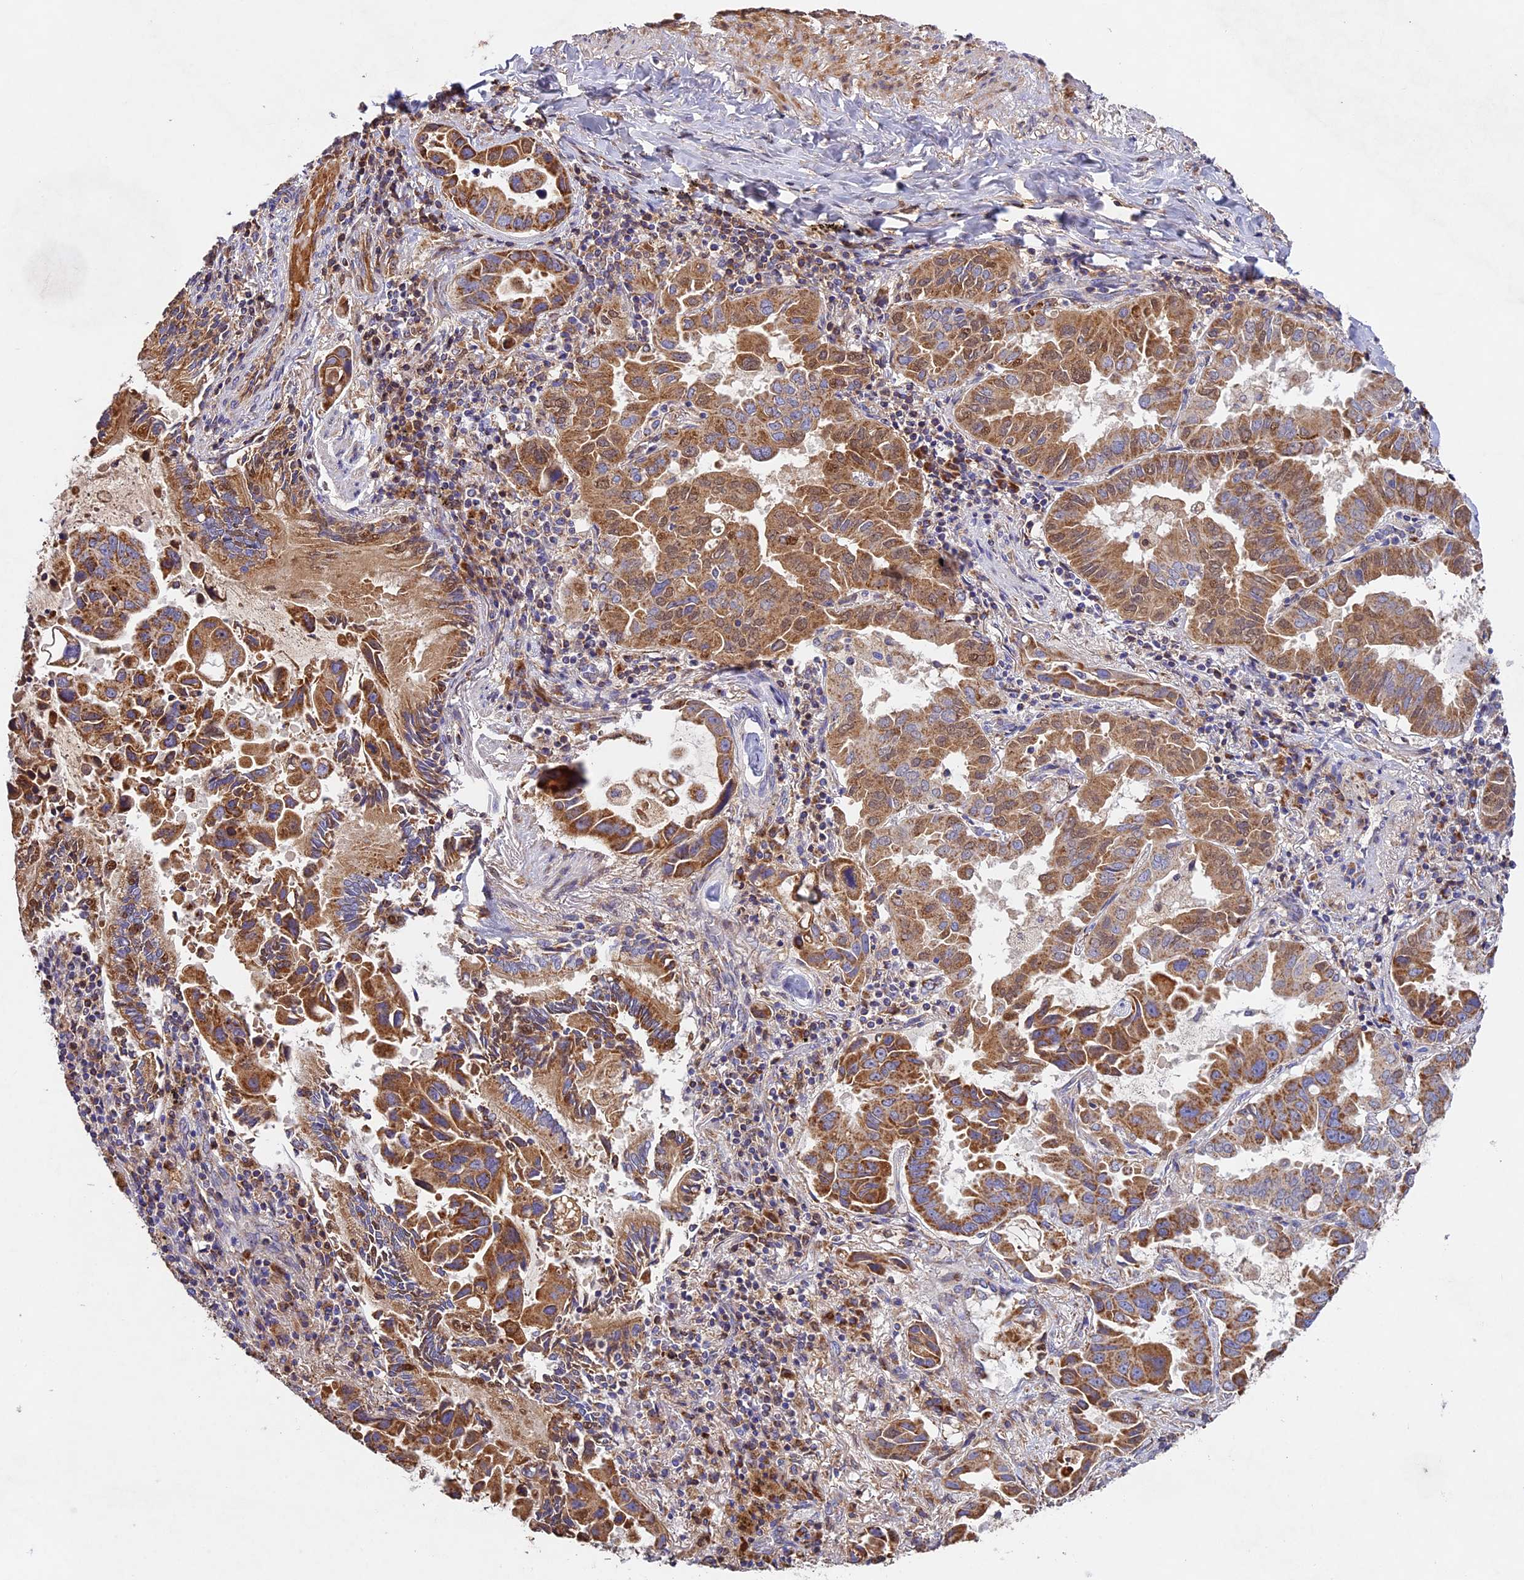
{"staining": {"intensity": "strong", "quantity": ">75%", "location": "cytoplasmic/membranous"}, "tissue": "lung cancer", "cell_type": "Tumor cells", "image_type": "cancer", "snomed": [{"axis": "morphology", "description": "Adenocarcinoma, NOS"}, {"axis": "topography", "description": "Lung"}], "caption": "Protein expression analysis of human lung cancer reveals strong cytoplasmic/membranous staining in about >75% of tumor cells.", "gene": "OCEL1", "patient": {"sex": "male", "age": 64}}